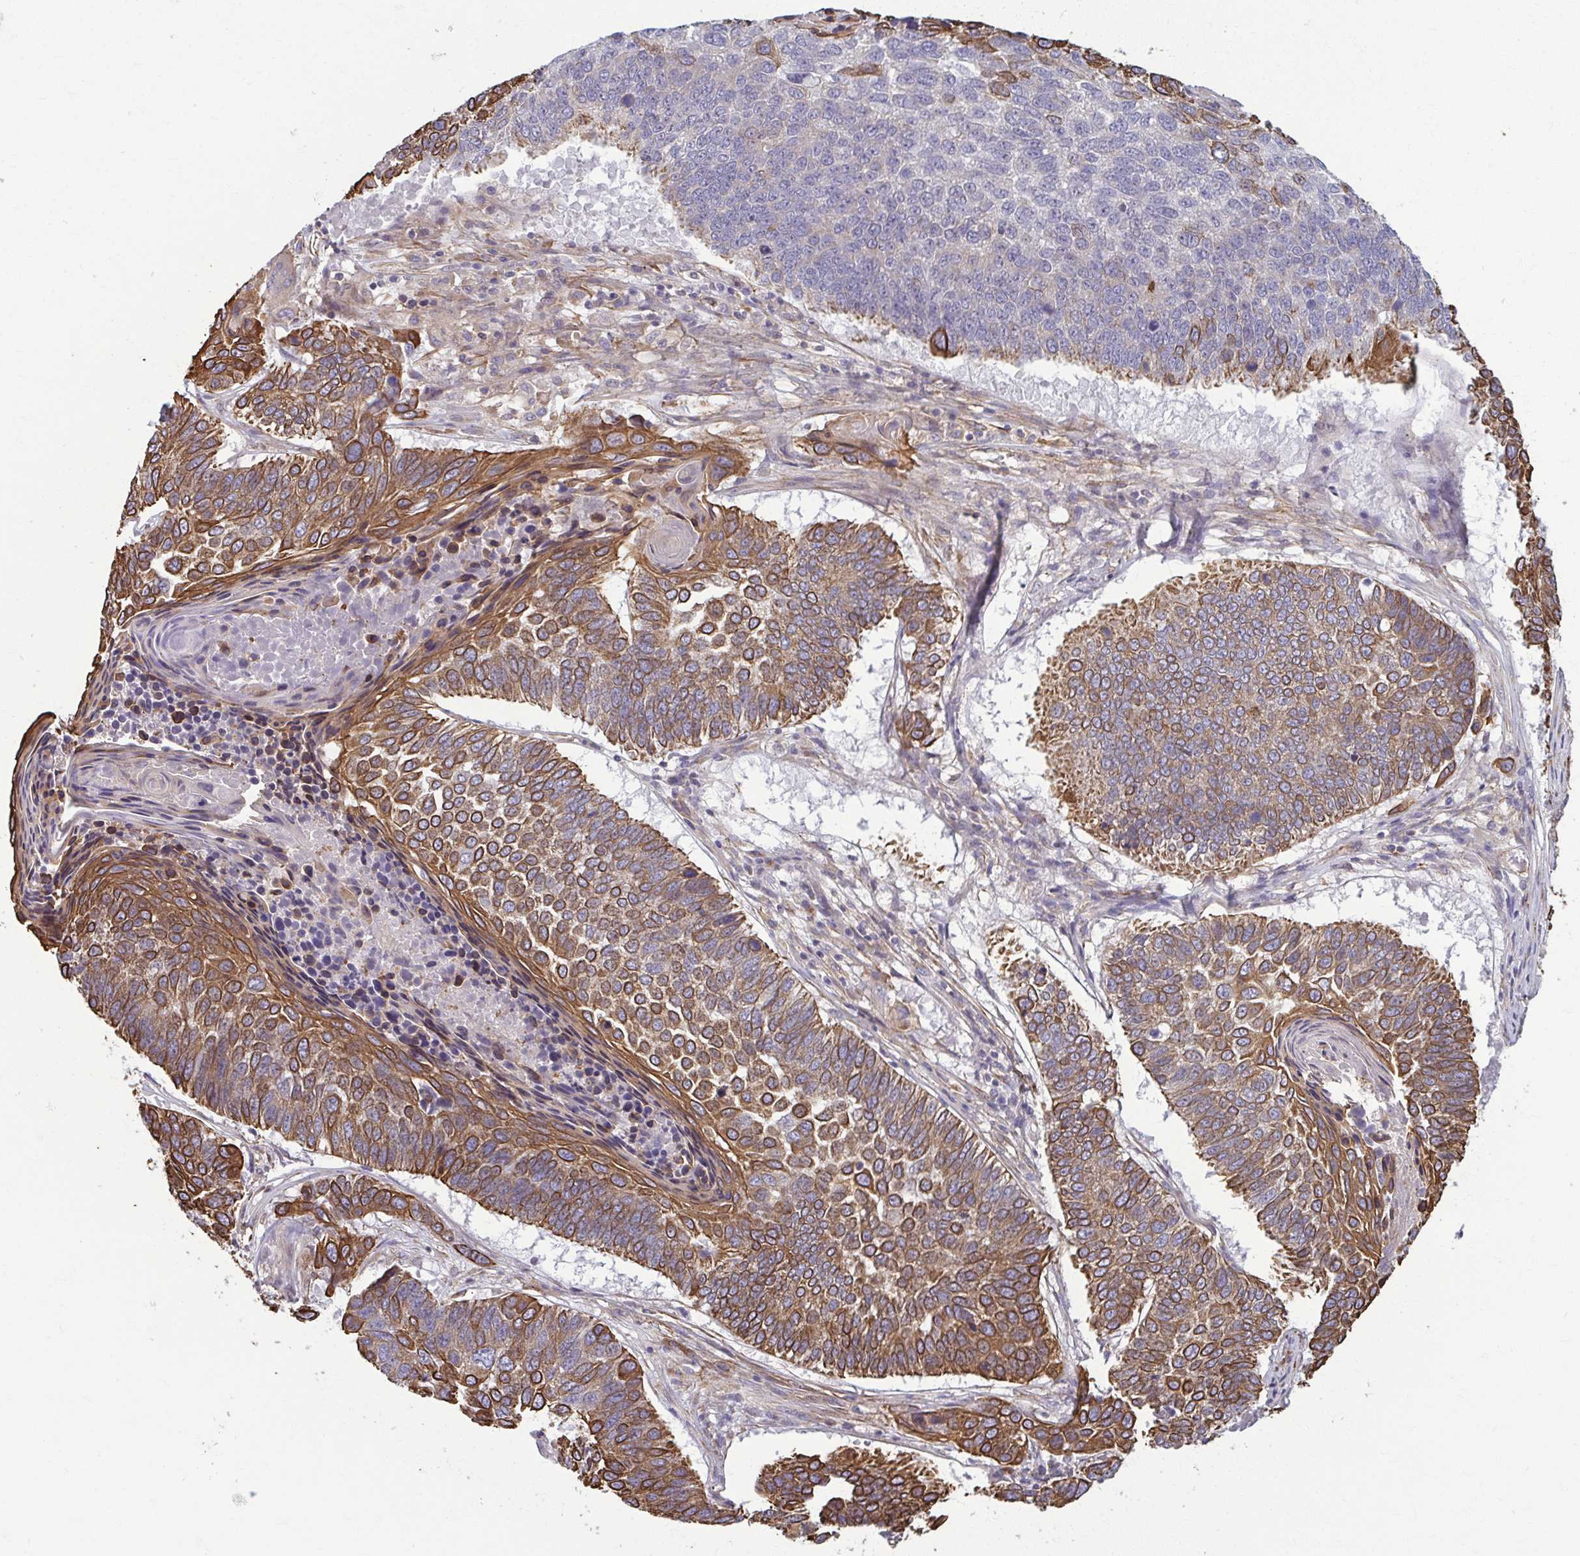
{"staining": {"intensity": "strong", "quantity": "25%-75%", "location": "cytoplasmic/membranous"}, "tissue": "lung cancer", "cell_type": "Tumor cells", "image_type": "cancer", "snomed": [{"axis": "morphology", "description": "Squamous cell carcinoma, NOS"}, {"axis": "topography", "description": "Lung"}], "caption": "The histopathology image reveals a brown stain indicating the presence of a protein in the cytoplasmic/membranous of tumor cells in squamous cell carcinoma (lung).", "gene": "EID2B", "patient": {"sex": "male", "age": 73}}